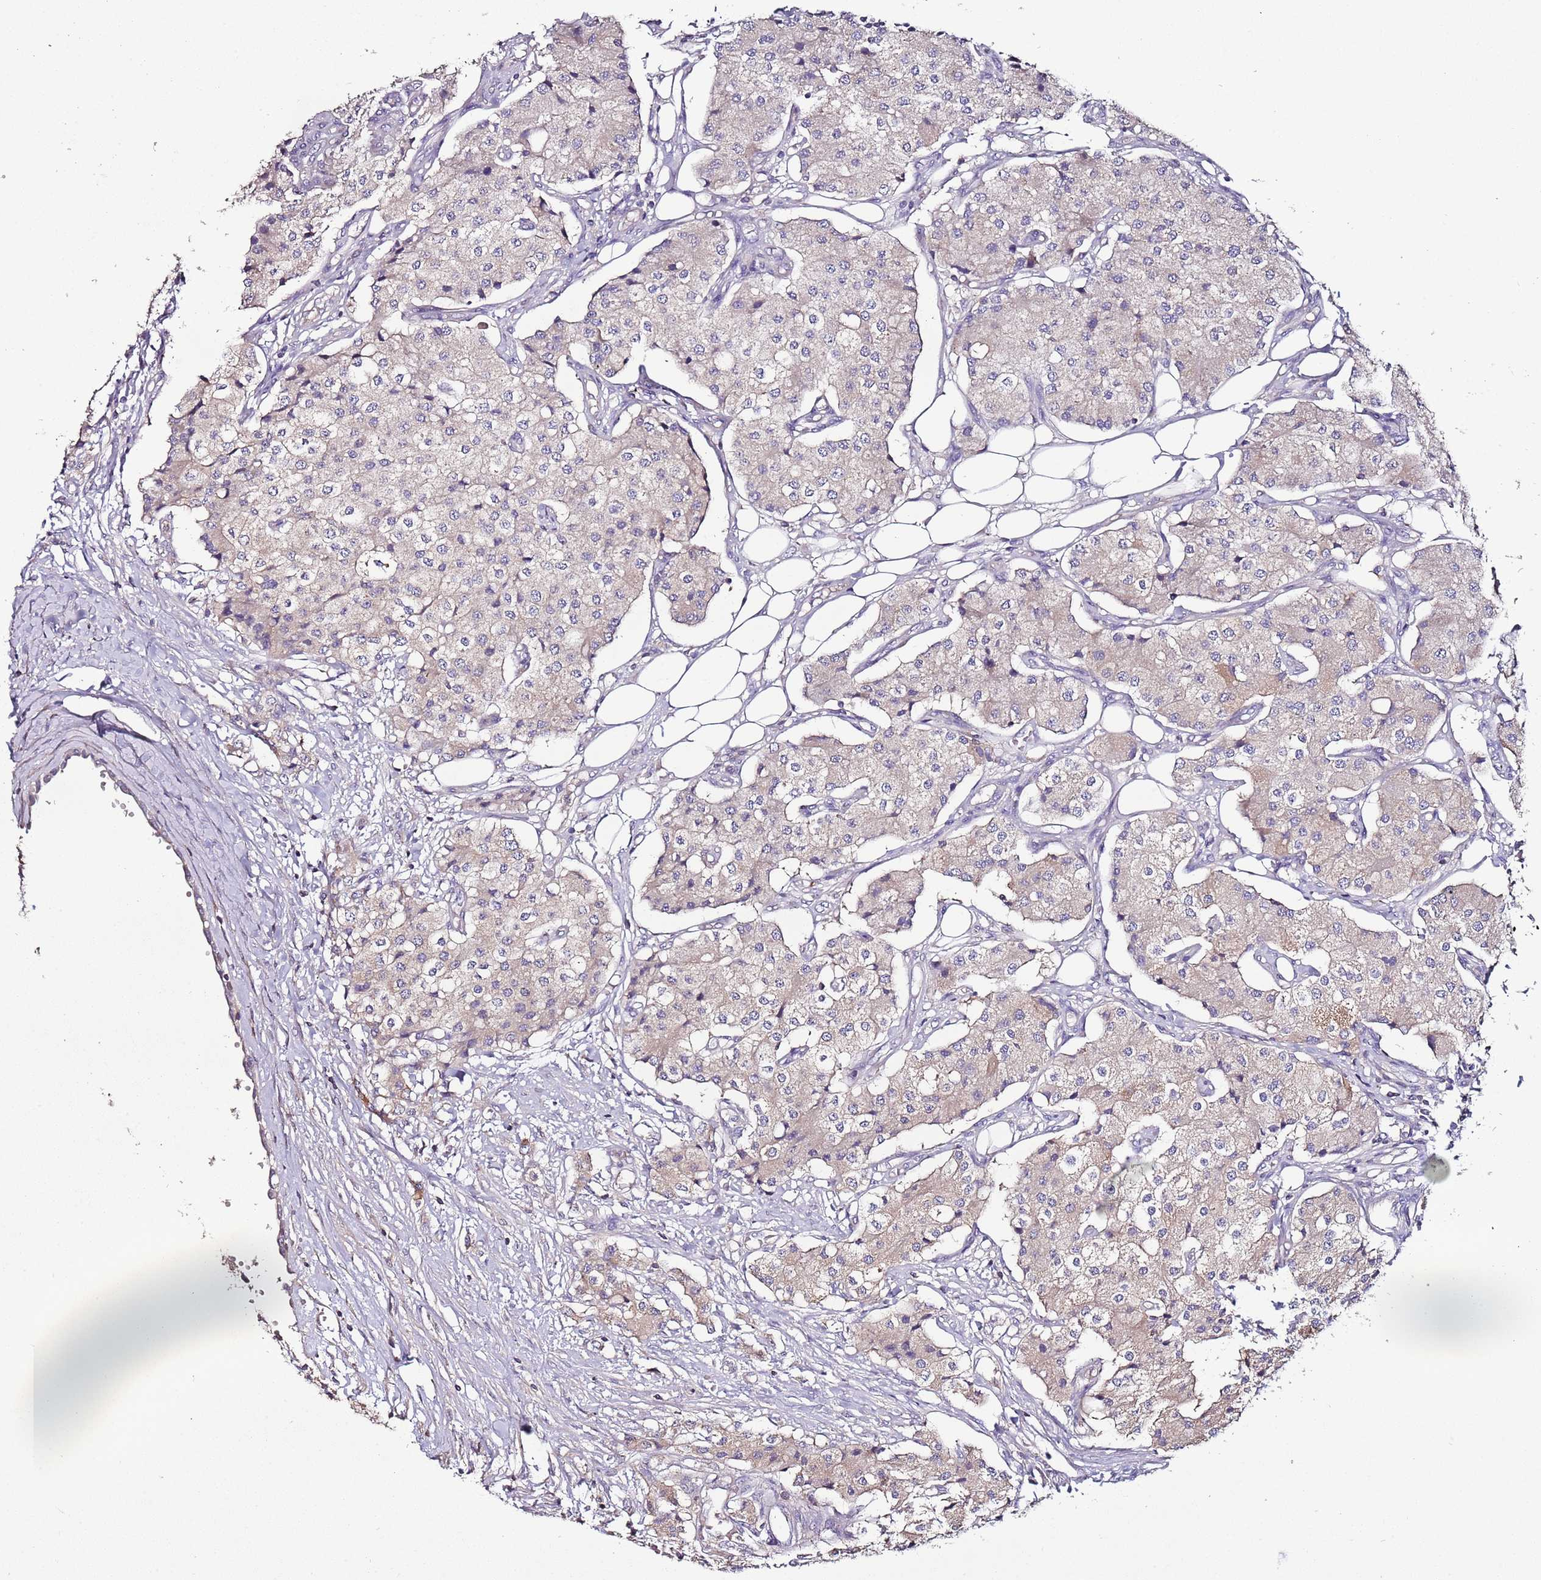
{"staining": {"intensity": "negative", "quantity": "none", "location": "none"}, "tissue": "carcinoid", "cell_type": "Tumor cells", "image_type": "cancer", "snomed": [{"axis": "morphology", "description": "Carcinoid, malignant, NOS"}, {"axis": "topography", "description": "Colon"}], "caption": "This is an IHC micrograph of human carcinoid (malignant). There is no staining in tumor cells.", "gene": "IGIP", "patient": {"sex": "female", "age": 52}}